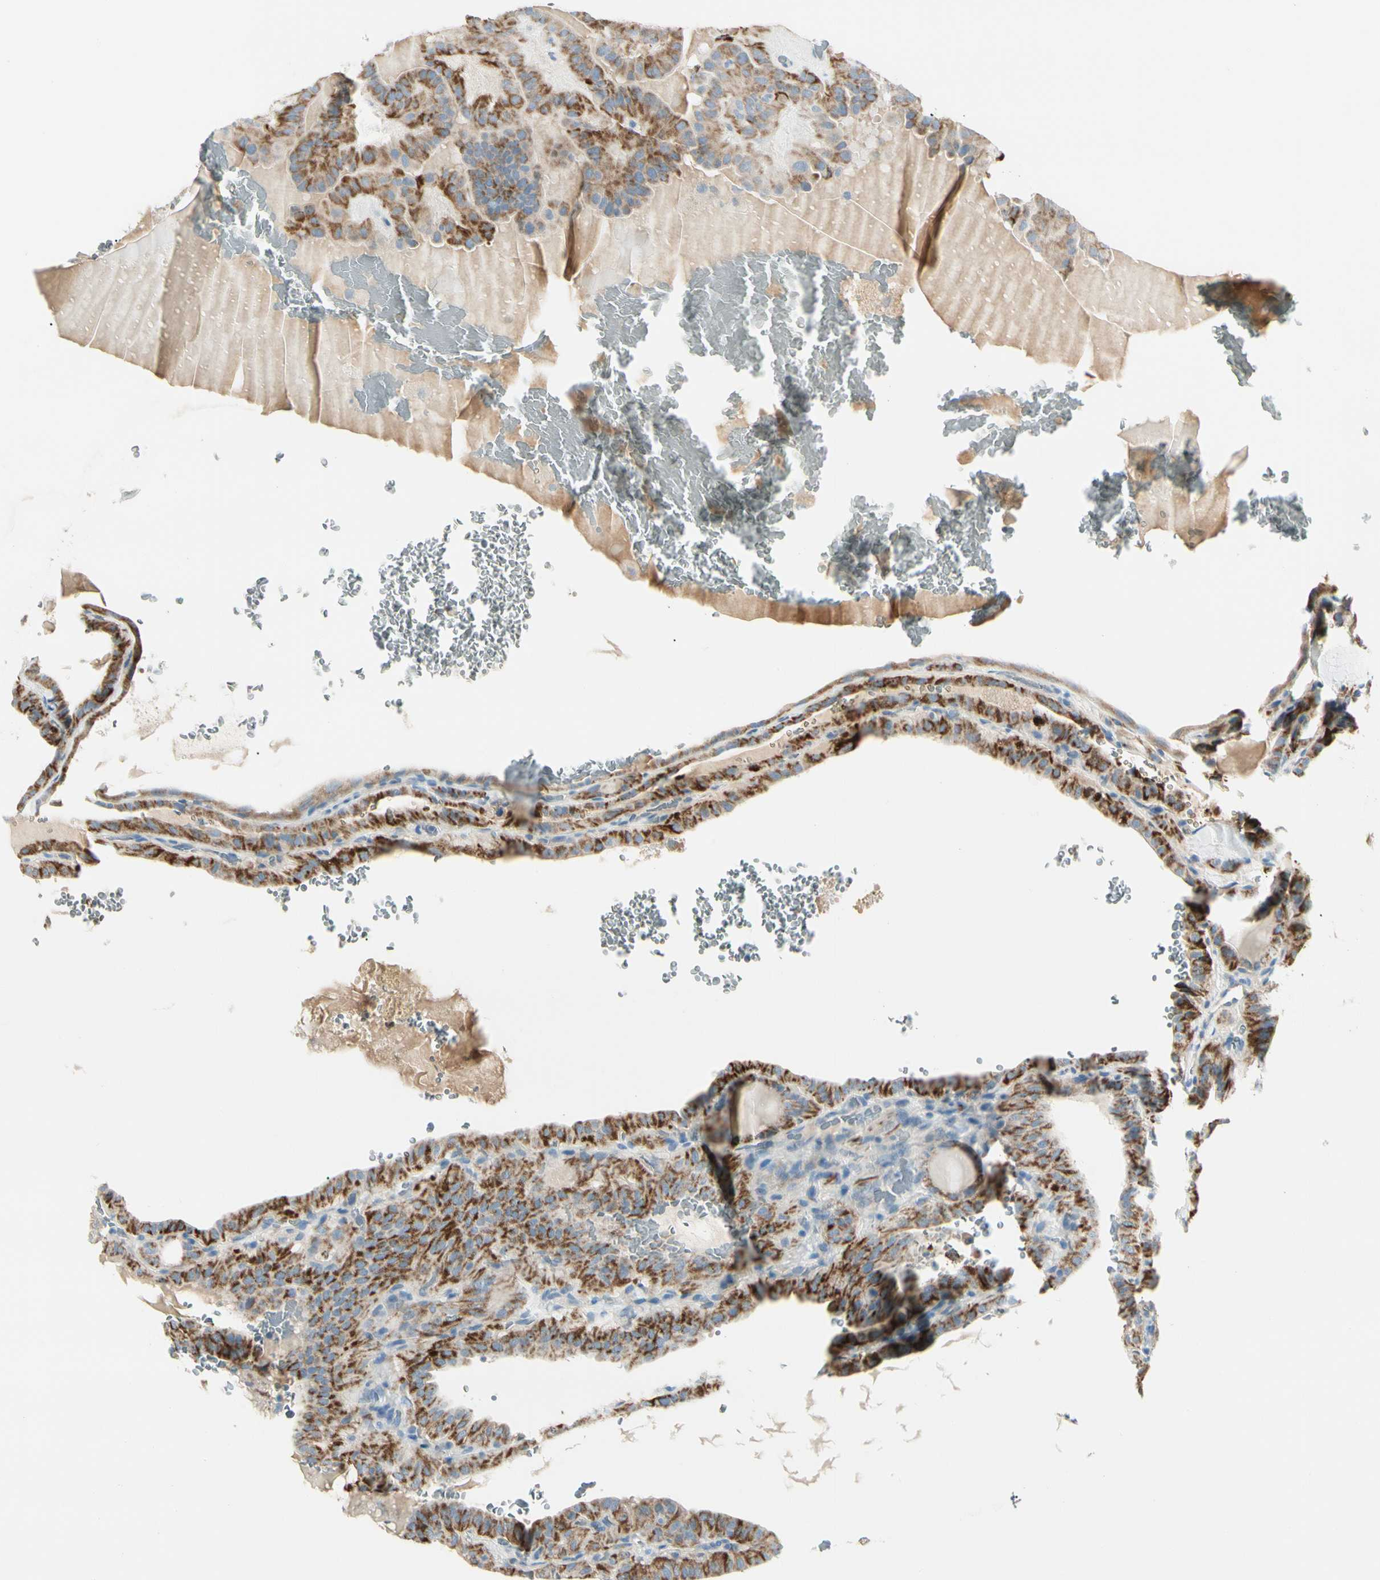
{"staining": {"intensity": "strong", "quantity": ">75%", "location": "cytoplasmic/membranous"}, "tissue": "thyroid cancer", "cell_type": "Tumor cells", "image_type": "cancer", "snomed": [{"axis": "morphology", "description": "Papillary adenocarcinoma, NOS"}, {"axis": "topography", "description": "Thyroid gland"}], "caption": "Thyroid cancer stained with a brown dye displays strong cytoplasmic/membranous positive positivity in about >75% of tumor cells.", "gene": "SLC6A15", "patient": {"sex": "male", "age": 77}}